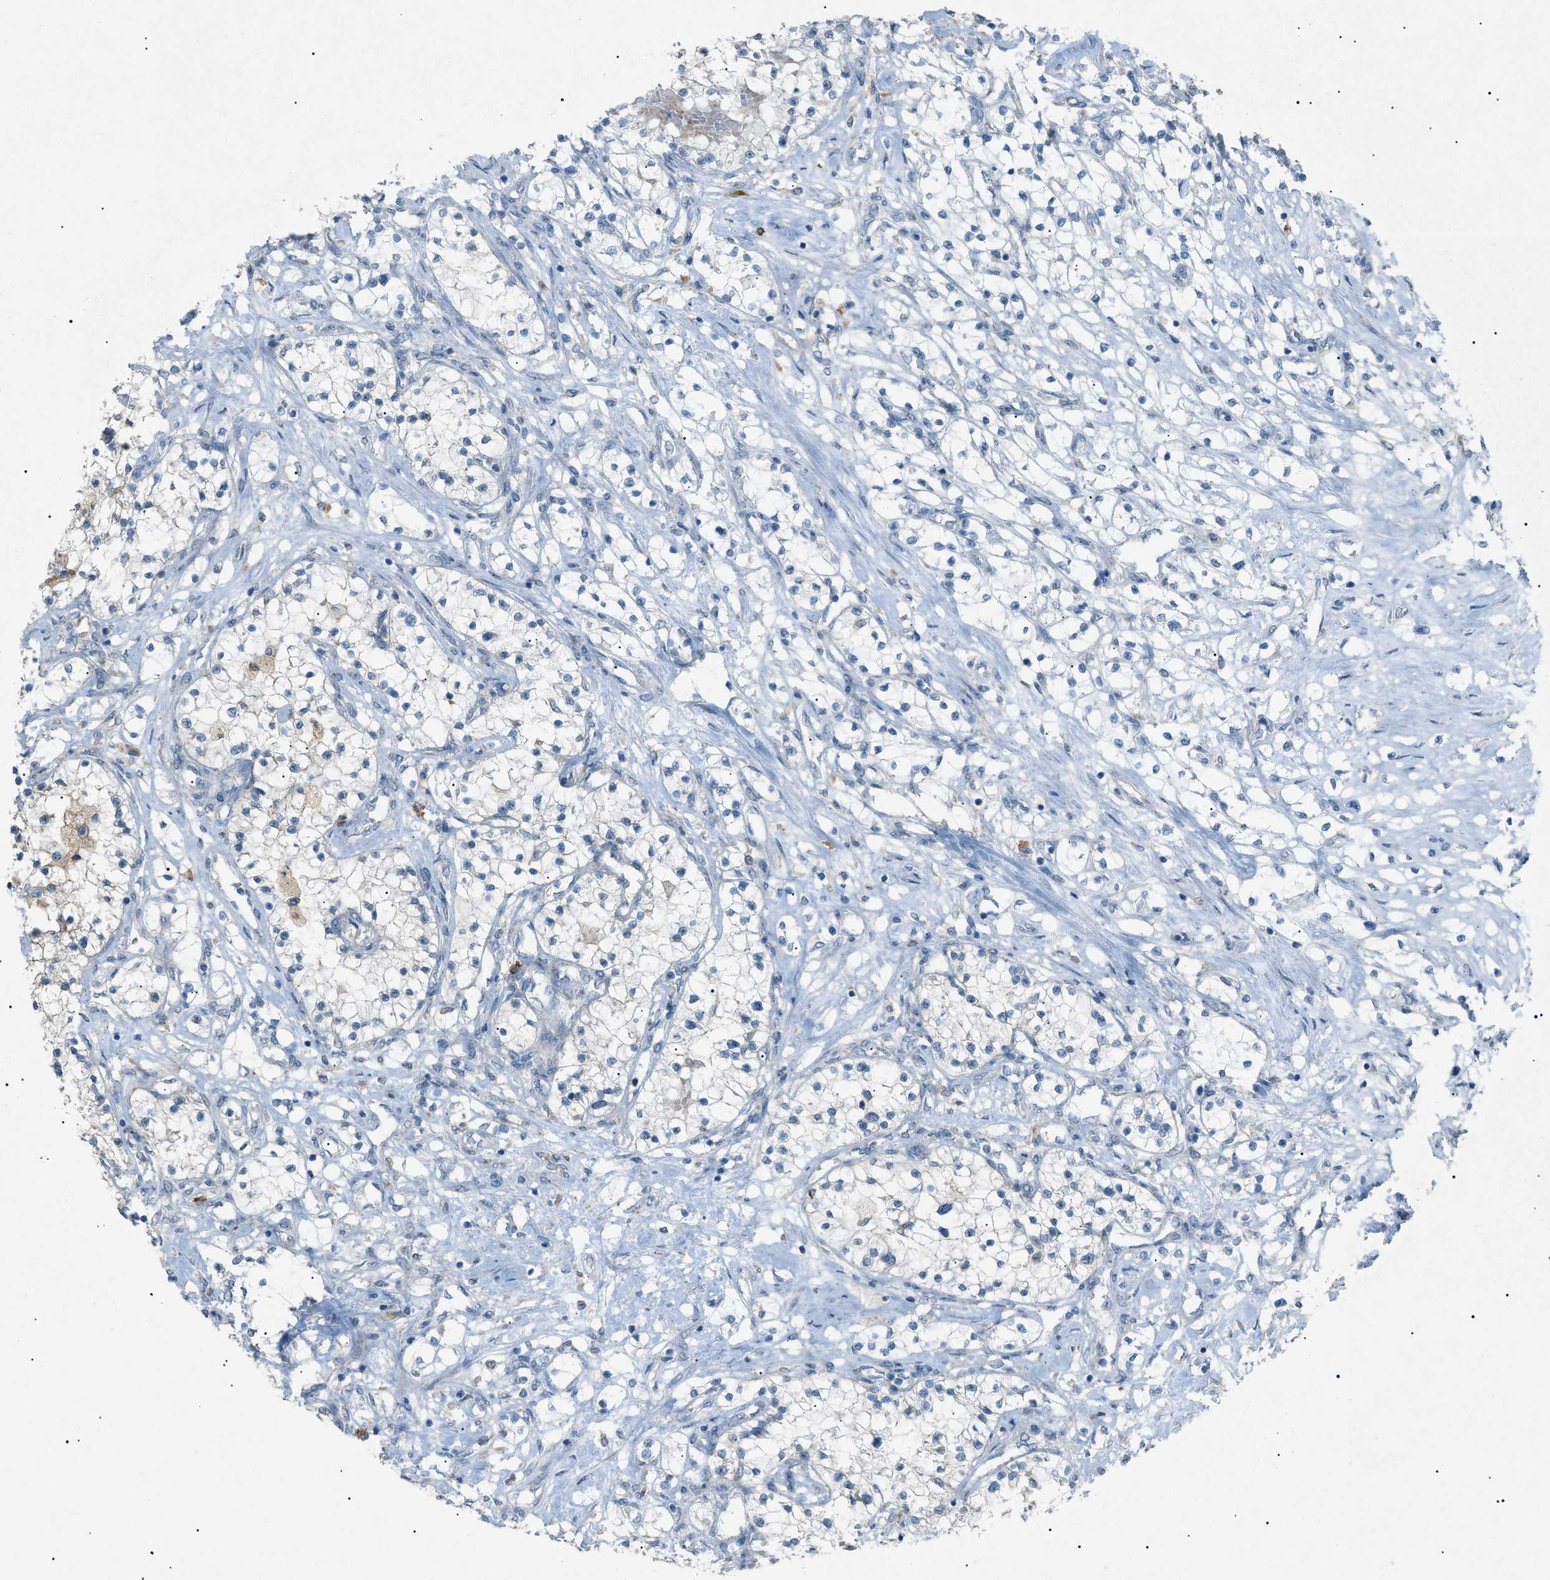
{"staining": {"intensity": "negative", "quantity": "none", "location": "none"}, "tissue": "renal cancer", "cell_type": "Tumor cells", "image_type": "cancer", "snomed": [{"axis": "morphology", "description": "Adenocarcinoma, NOS"}, {"axis": "topography", "description": "Kidney"}], "caption": "Human renal cancer stained for a protein using IHC displays no staining in tumor cells.", "gene": "BTK", "patient": {"sex": "male", "age": 68}}